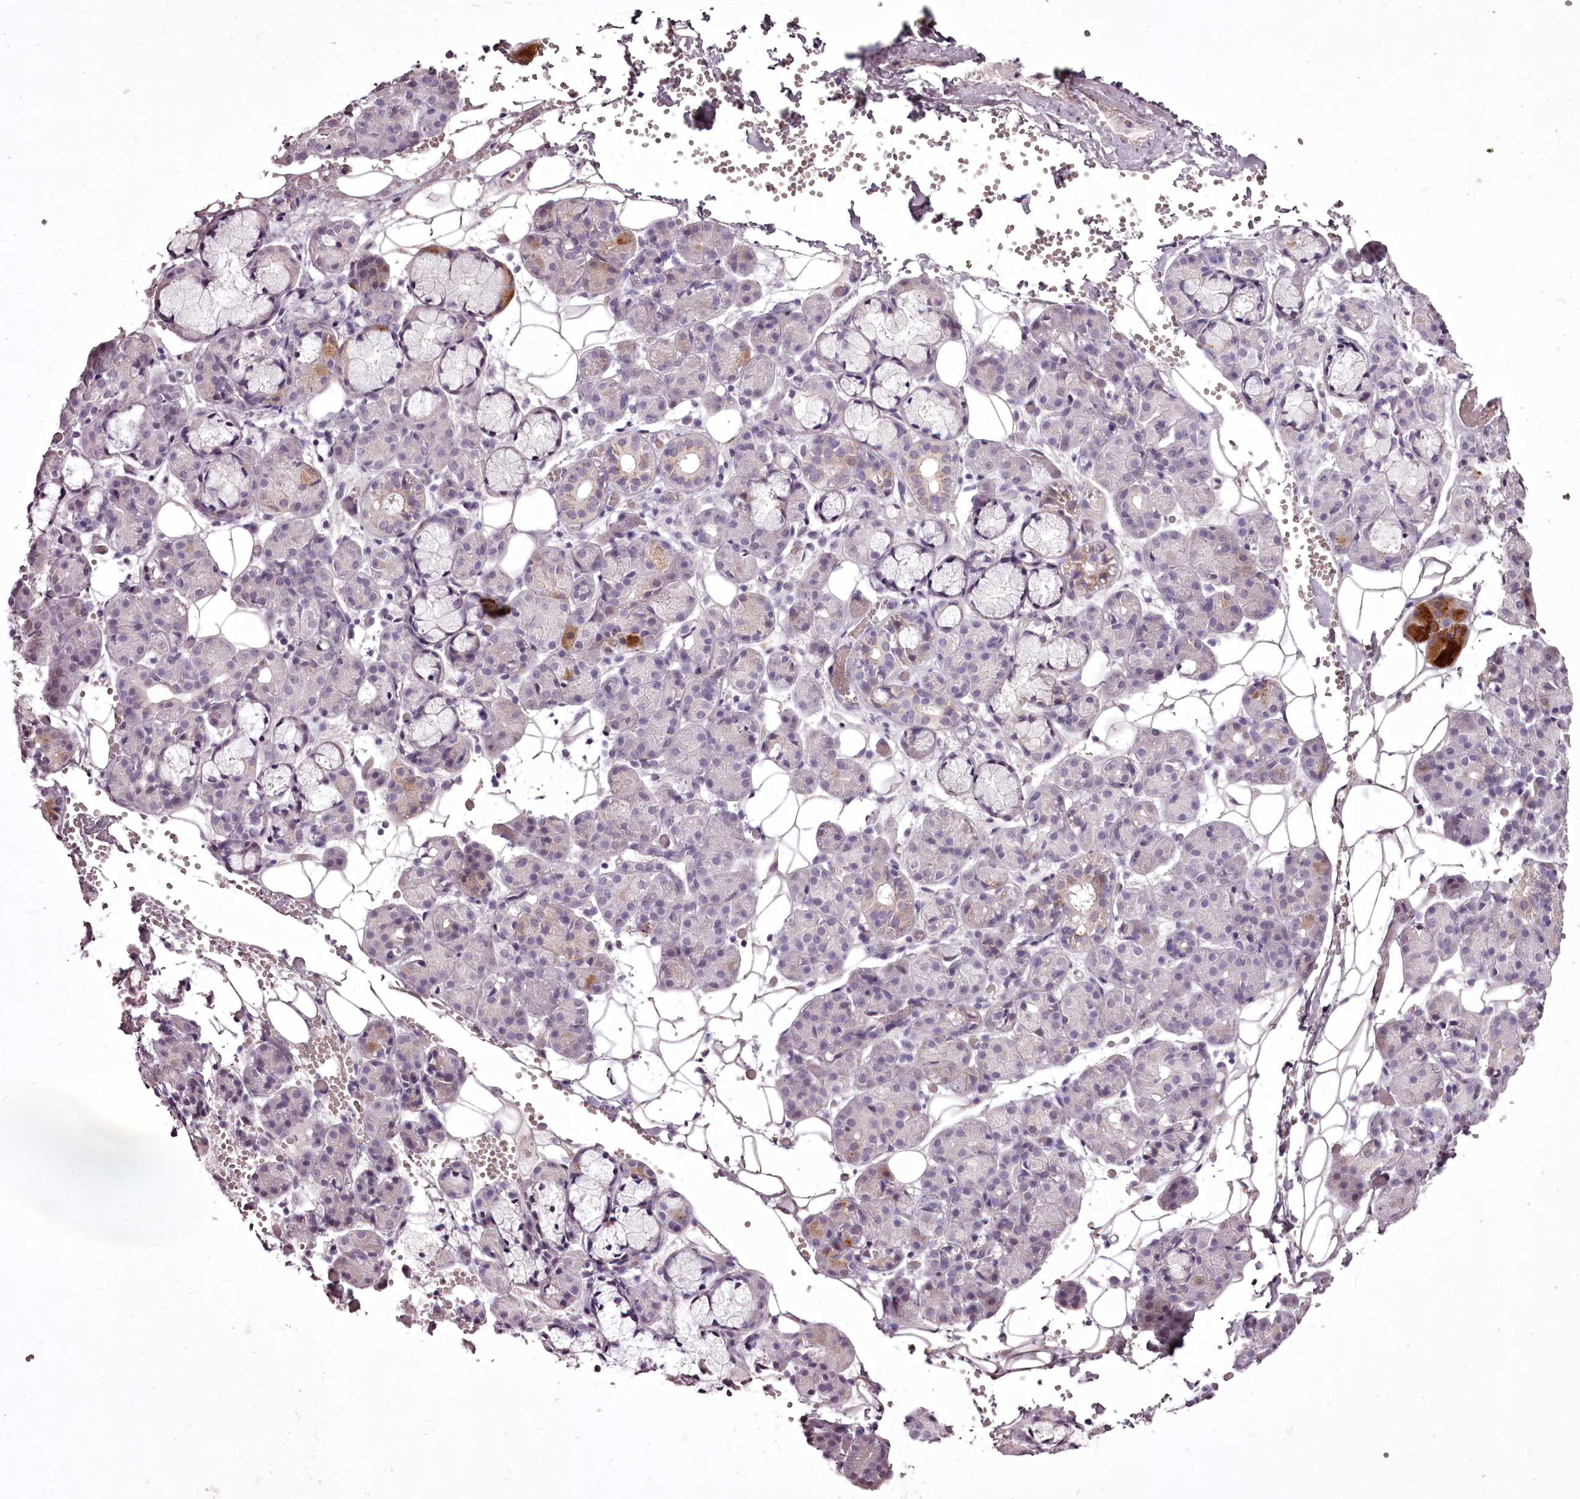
{"staining": {"intensity": "moderate", "quantity": "<25%", "location": "cytoplasmic/membranous"}, "tissue": "salivary gland", "cell_type": "Glandular cells", "image_type": "normal", "snomed": [{"axis": "morphology", "description": "Normal tissue, NOS"}, {"axis": "topography", "description": "Salivary gland"}], "caption": "IHC of unremarkable human salivary gland exhibits low levels of moderate cytoplasmic/membranous expression in about <25% of glandular cells.", "gene": "C1orf56", "patient": {"sex": "male", "age": 63}}